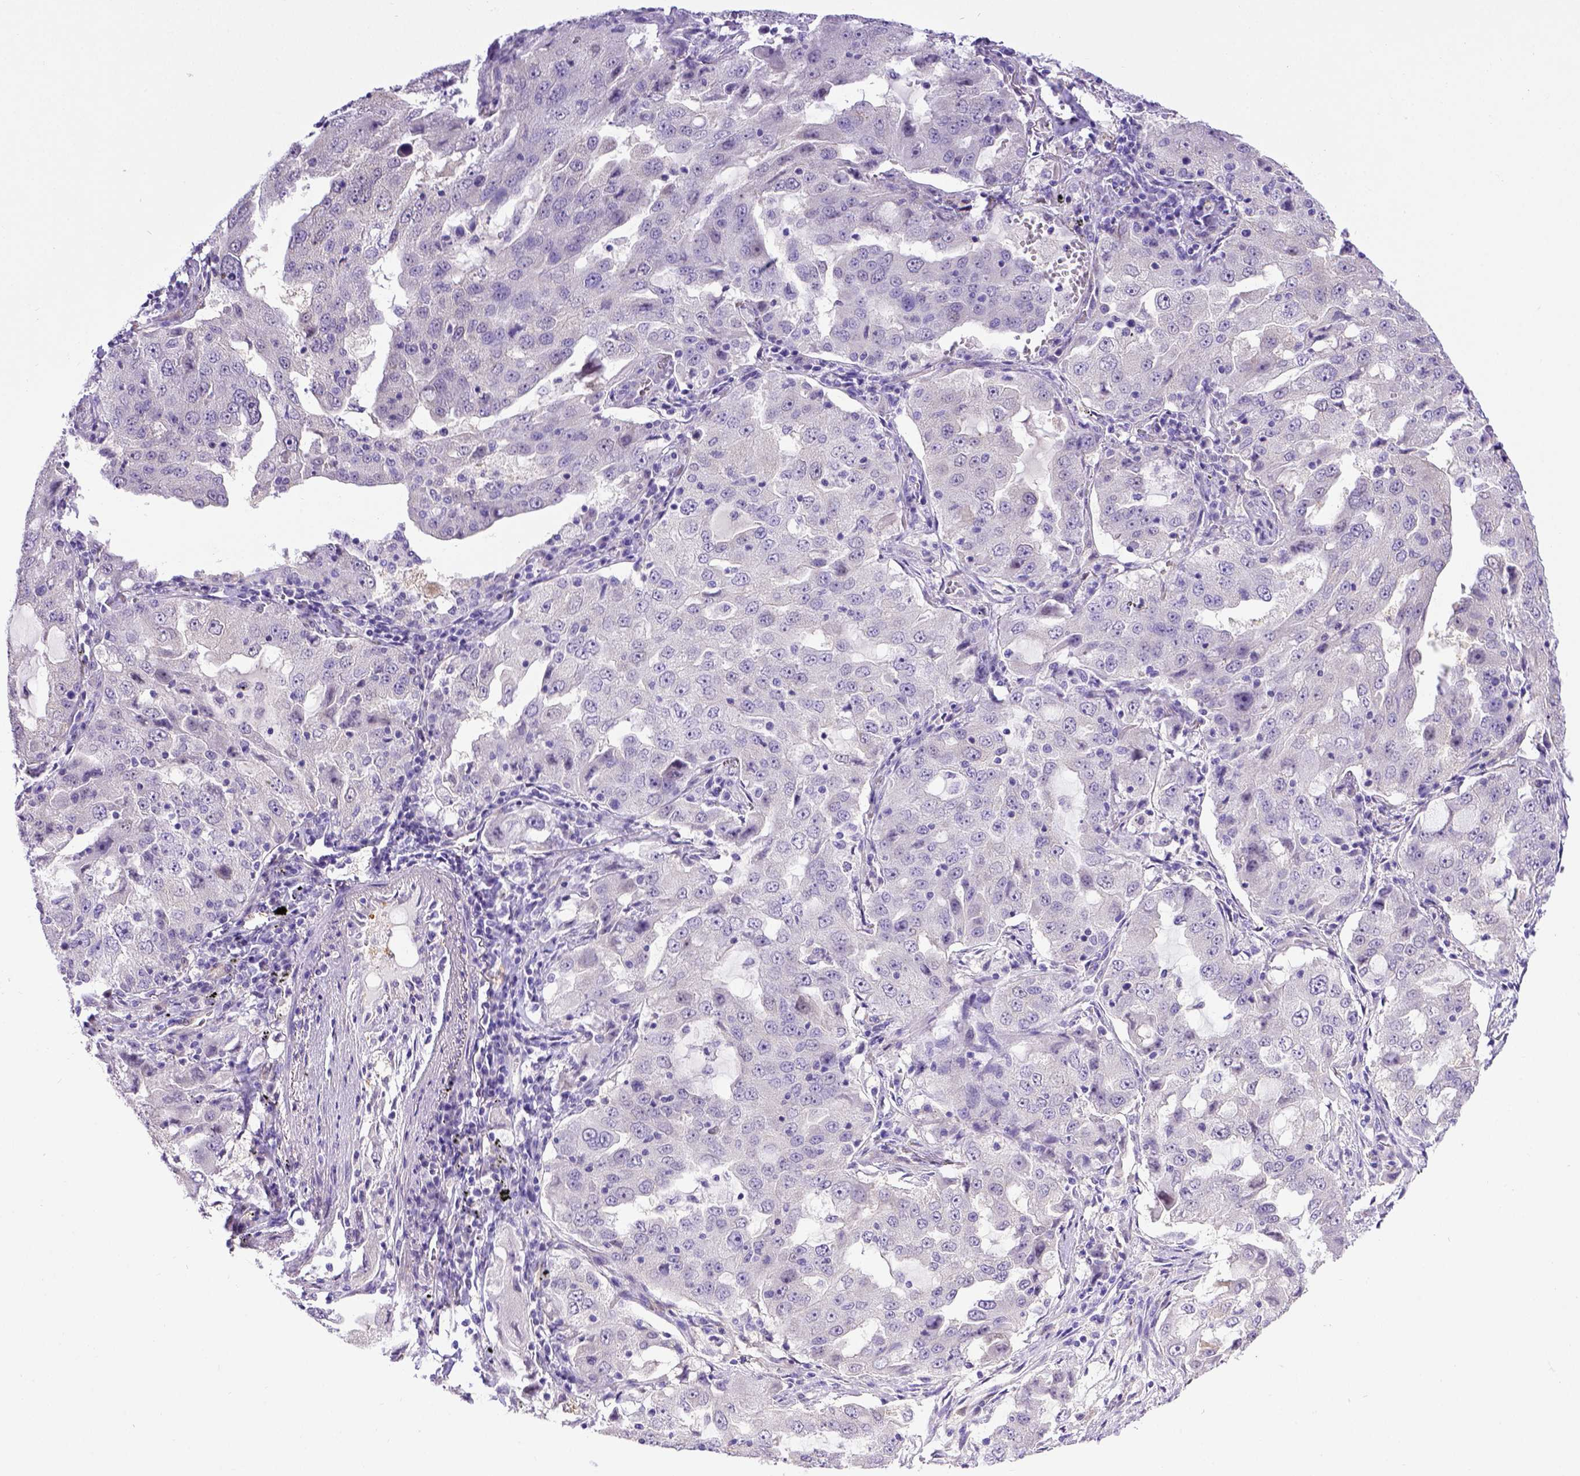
{"staining": {"intensity": "negative", "quantity": "none", "location": "none"}, "tissue": "lung cancer", "cell_type": "Tumor cells", "image_type": "cancer", "snomed": [{"axis": "morphology", "description": "Adenocarcinoma, NOS"}, {"axis": "topography", "description": "Lung"}], "caption": "Histopathology image shows no significant protein expression in tumor cells of lung cancer (adenocarcinoma).", "gene": "BTN1A1", "patient": {"sex": "female", "age": 61}}